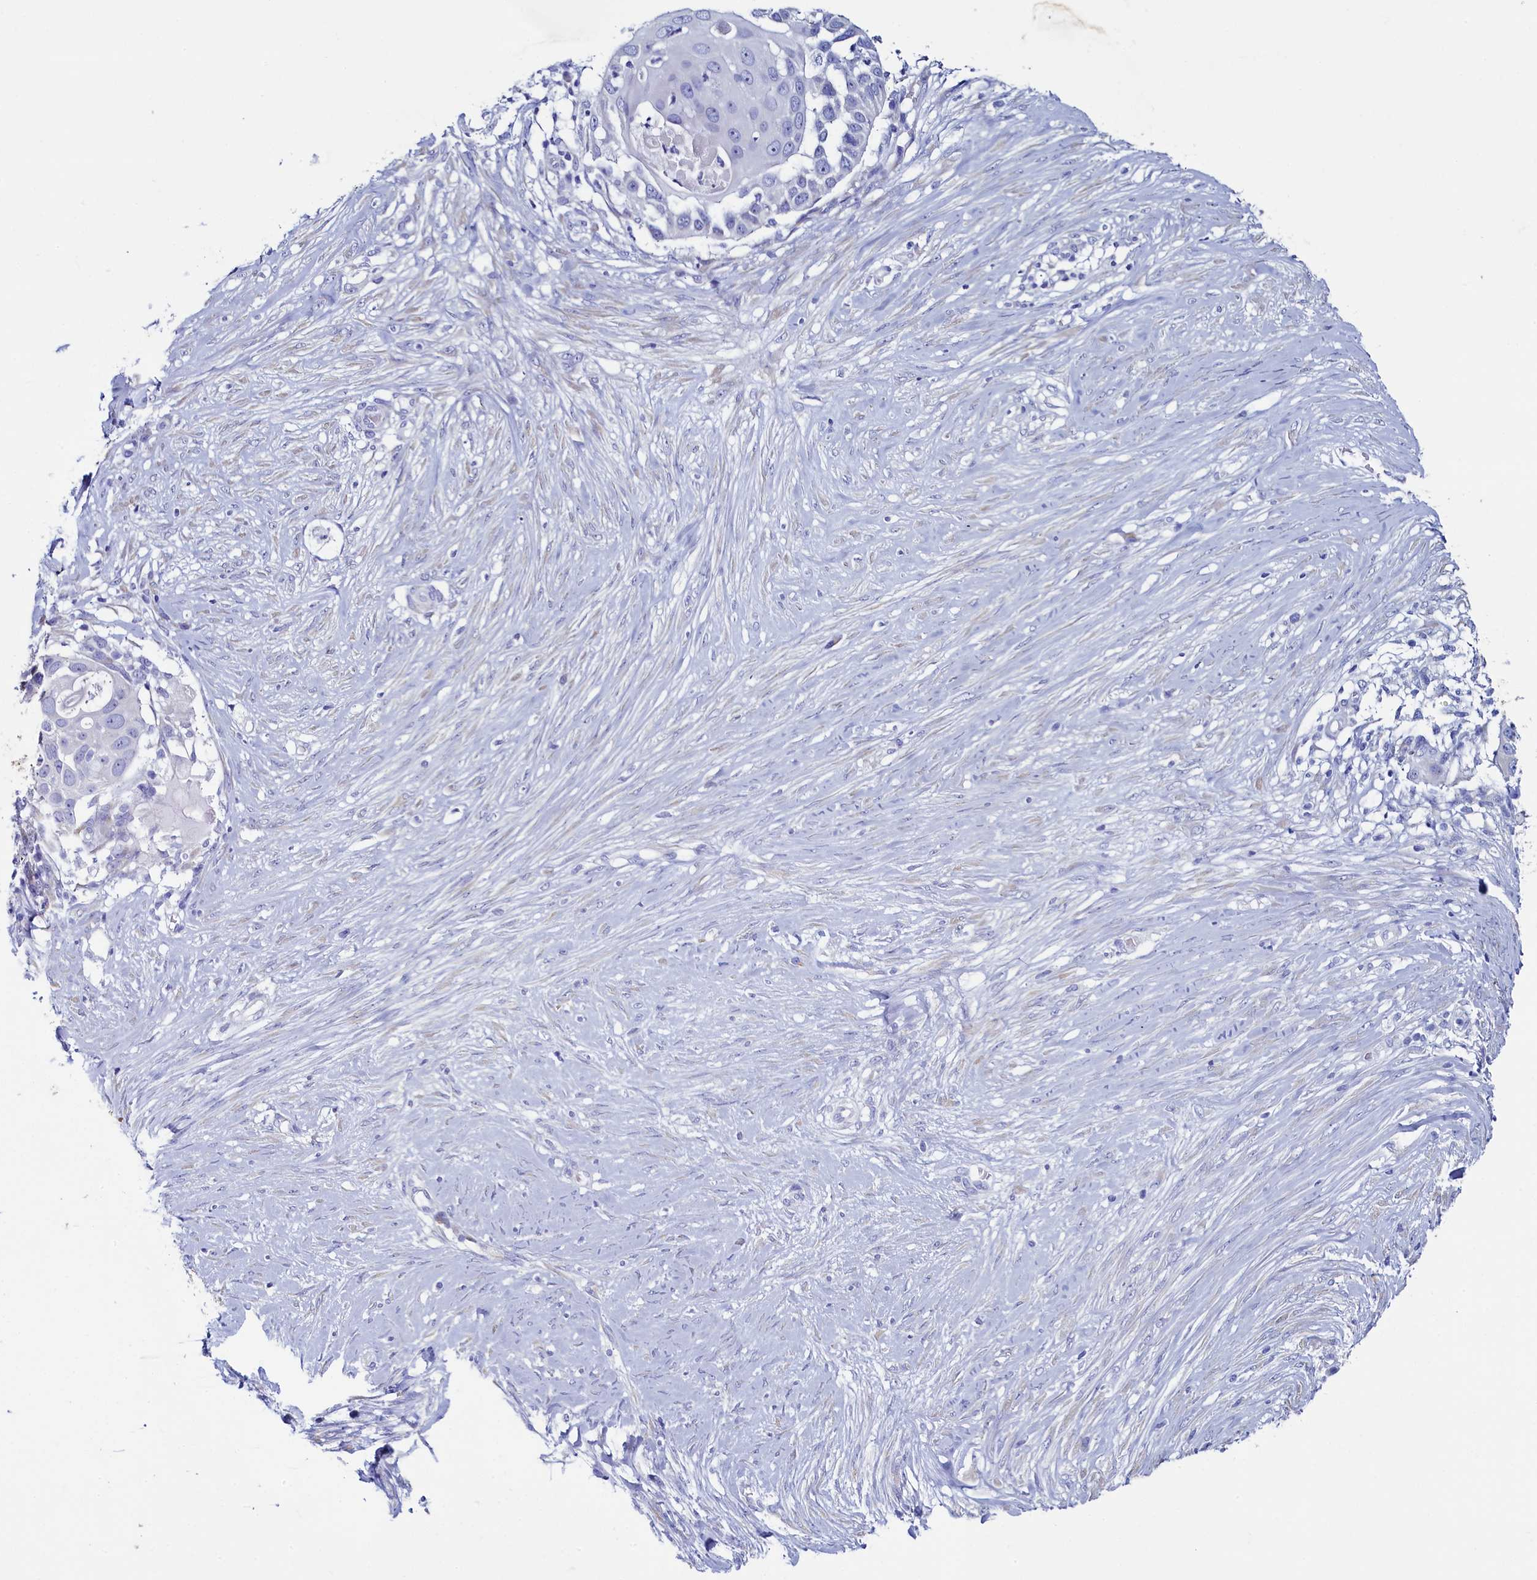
{"staining": {"intensity": "negative", "quantity": "none", "location": "none"}, "tissue": "skin cancer", "cell_type": "Tumor cells", "image_type": "cancer", "snomed": [{"axis": "morphology", "description": "Squamous cell carcinoma, NOS"}, {"axis": "topography", "description": "Skin"}], "caption": "Immunohistochemistry histopathology image of squamous cell carcinoma (skin) stained for a protein (brown), which exhibits no expression in tumor cells.", "gene": "SKA3", "patient": {"sex": "female", "age": 44}}